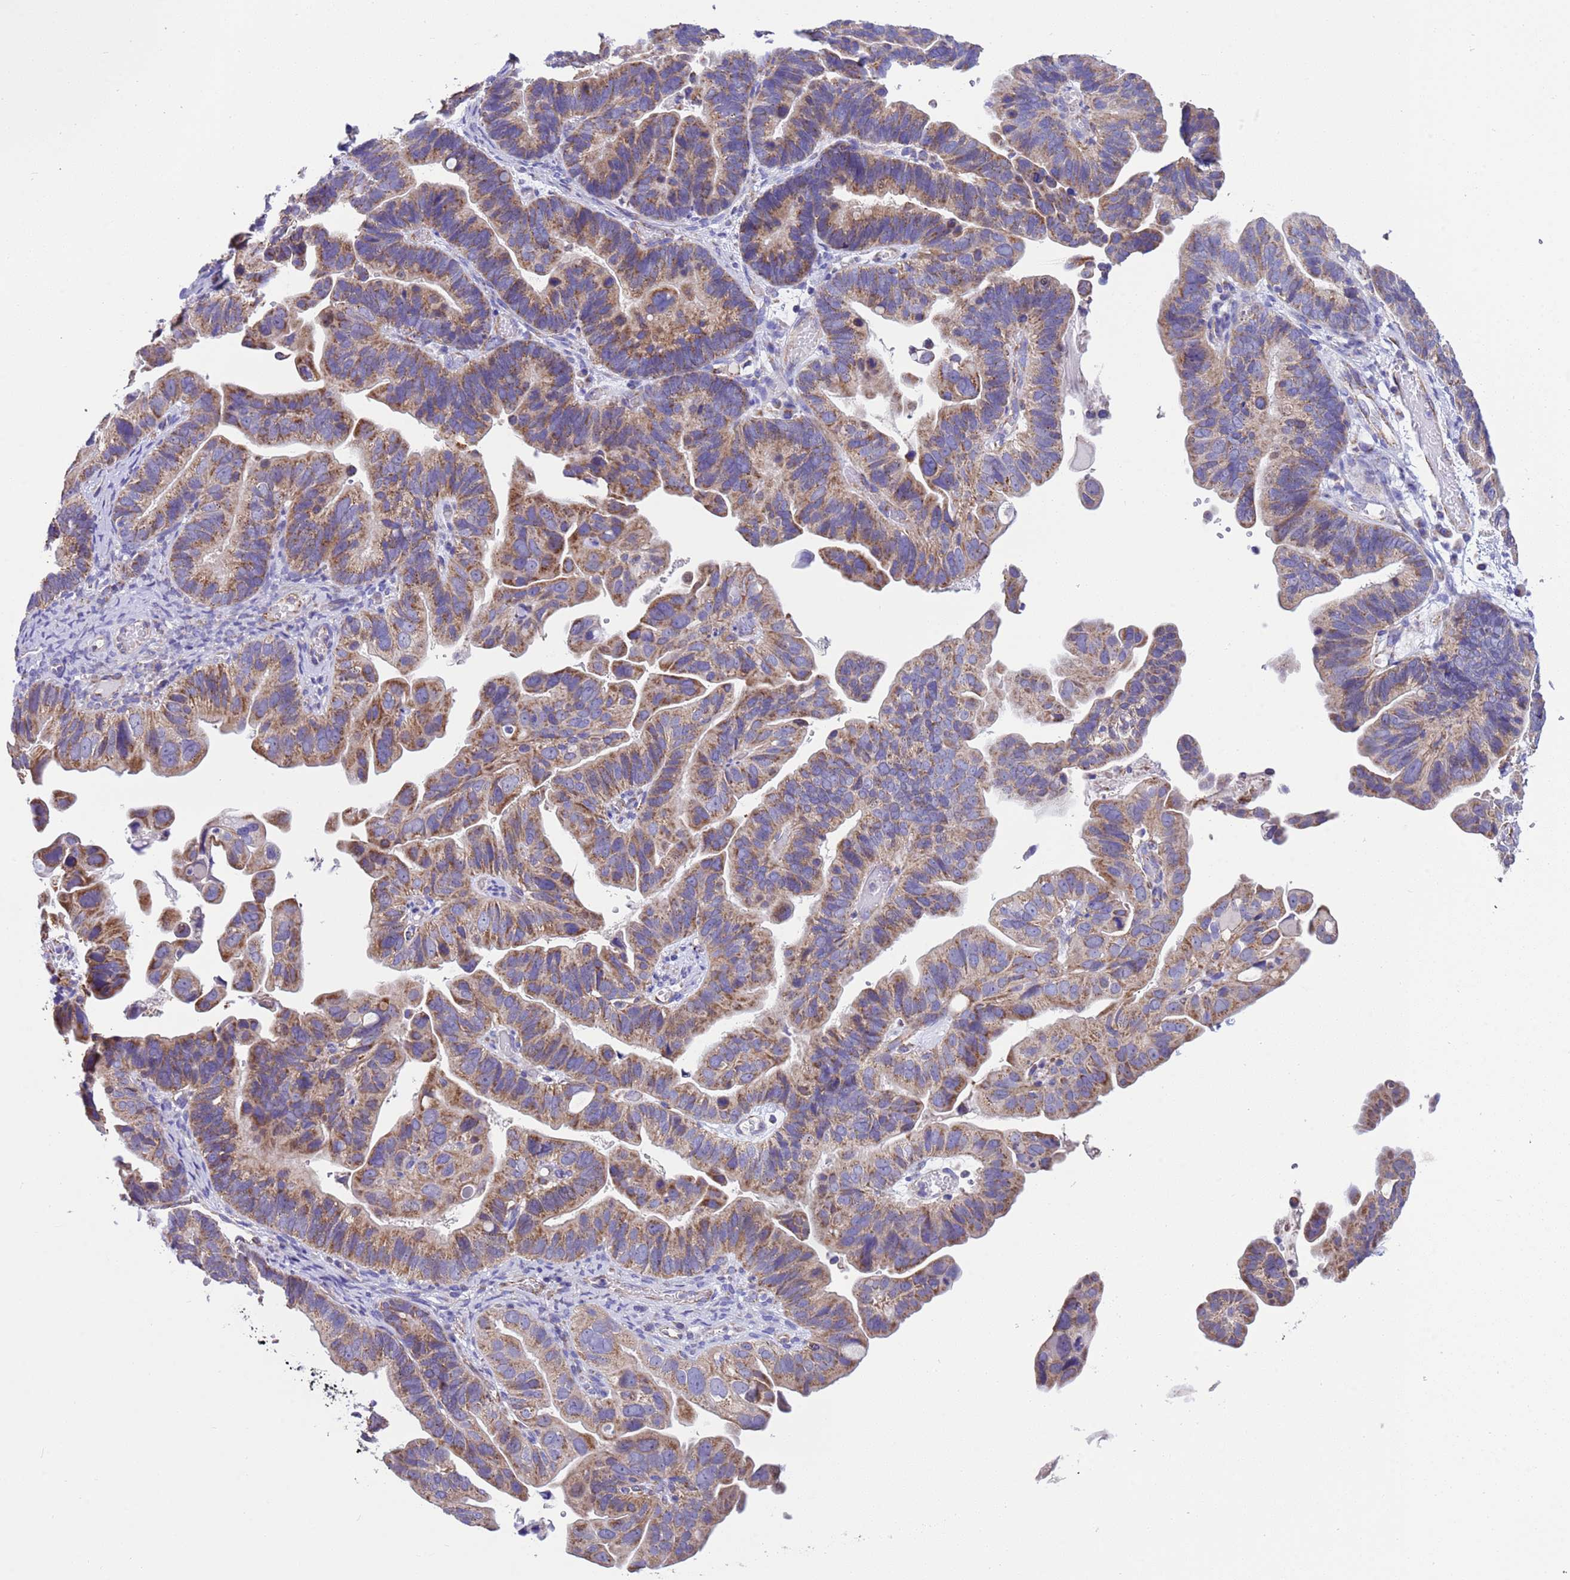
{"staining": {"intensity": "moderate", "quantity": ">75%", "location": "cytoplasmic/membranous"}, "tissue": "ovarian cancer", "cell_type": "Tumor cells", "image_type": "cancer", "snomed": [{"axis": "morphology", "description": "Cystadenocarcinoma, serous, NOS"}, {"axis": "topography", "description": "Ovary"}], "caption": "A brown stain shows moderate cytoplasmic/membranous expression of a protein in human ovarian cancer (serous cystadenocarcinoma) tumor cells.", "gene": "CCDC191", "patient": {"sex": "female", "age": 56}}